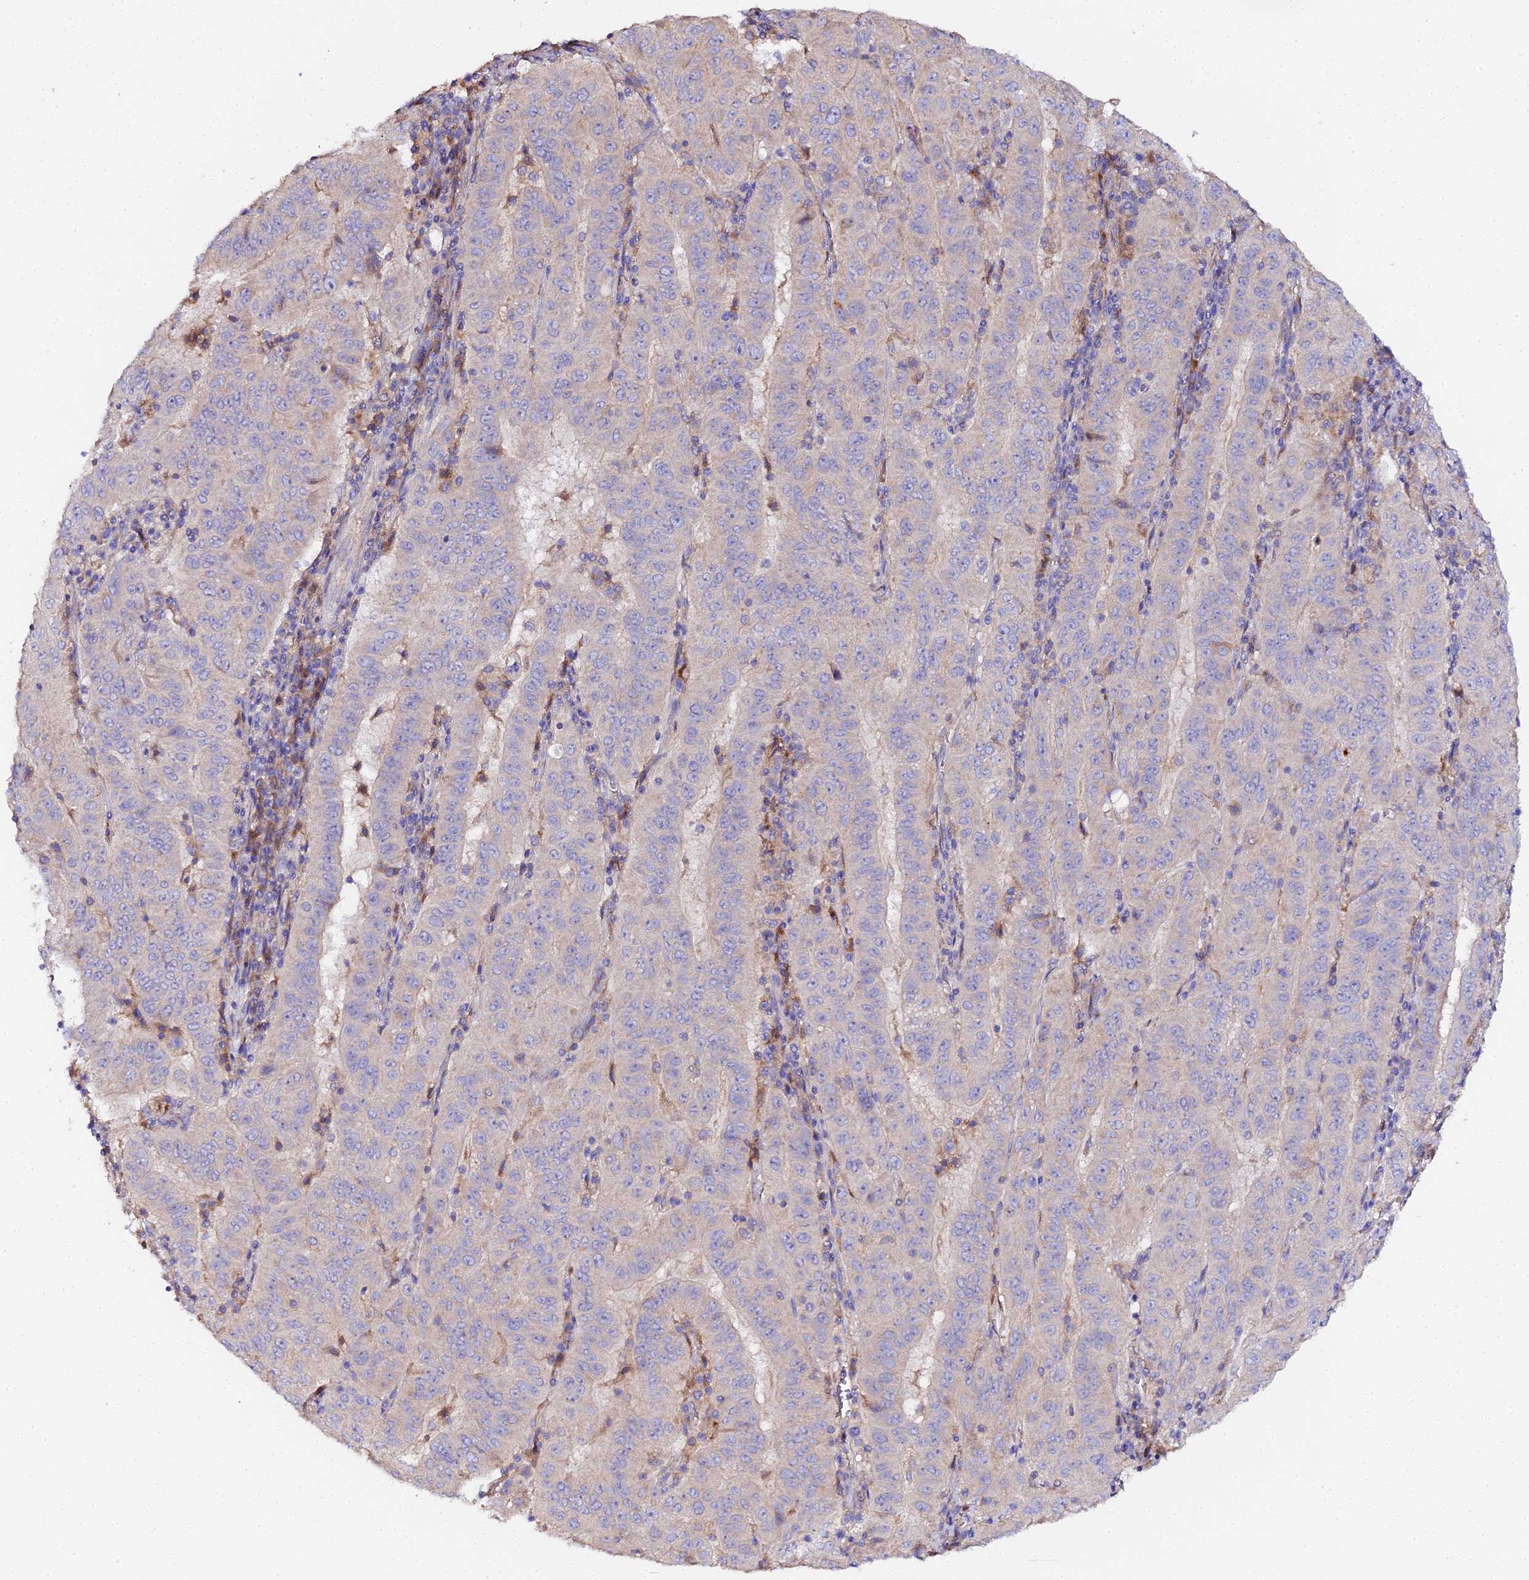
{"staining": {"intensity": "weak", "quantity": "<25%", "location": "cytoplasmic/membranous"}, "tissue": "pancreatic cancer", "cell_type": "Tumor cells", "image_type": "cancer", "snomed": [{"axis": "morphology", "description": "Adenocarcinoma, NOS"}, {"axis": "topography", "description": "Pancreas"}], "caption": "DAB (3,3'-diaminobenzidine) immunohistochemical staining of adenocarcinoma (pancreatic) demonstrates no significant expression in tumor cells.", "gene": "SCX", "patient": {"sex": "male", "age": 63}}